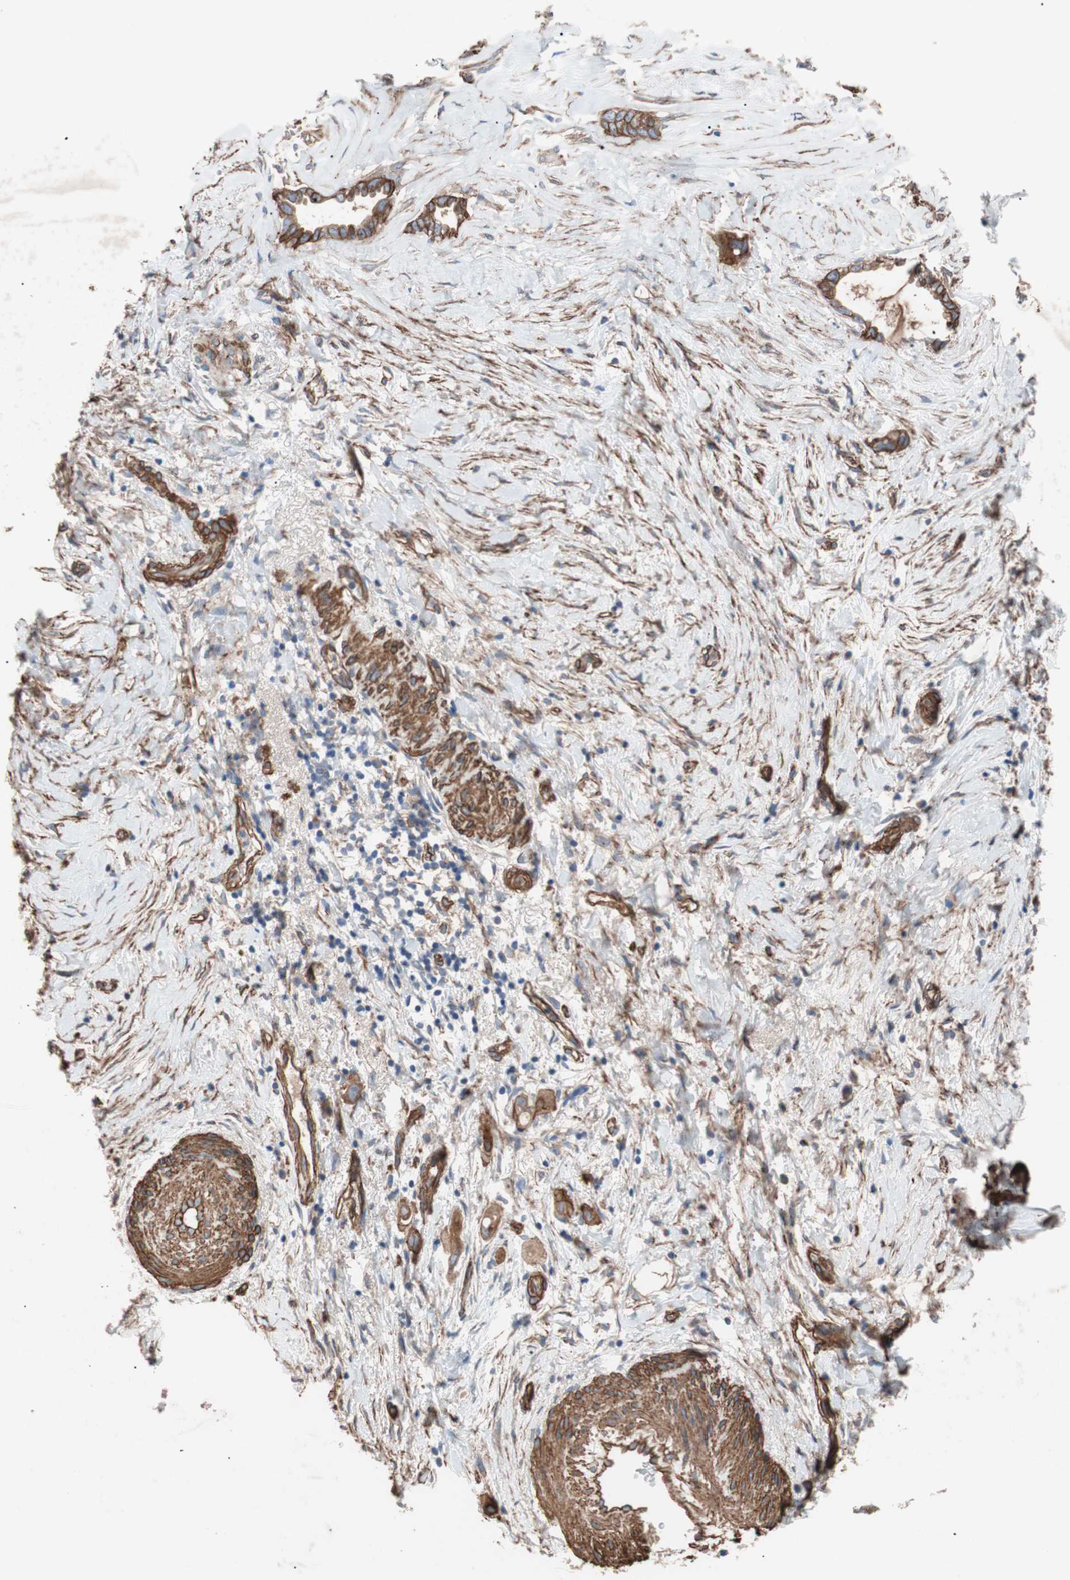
{"staining": {"intensity": "strong", "quantity": ">75%", "location": "cytoplasmic/membranous"}, "tissue": "liver cancer", "cell_type": "Tumor cells", "image_type": "cancer", "snomed": [{"axis": "morphology", "description": "Cholangiocarcinoma"}, {"axis": "topography", "description": "Liver"}], "caption": "Strong cytoplasmic/membranous staining is appreciated in about >75% of tumor cells in liver cancer (cholangiocarcinoma).", "gene": "SPINT1", "patient": {"sex": "female", "age": 65}}